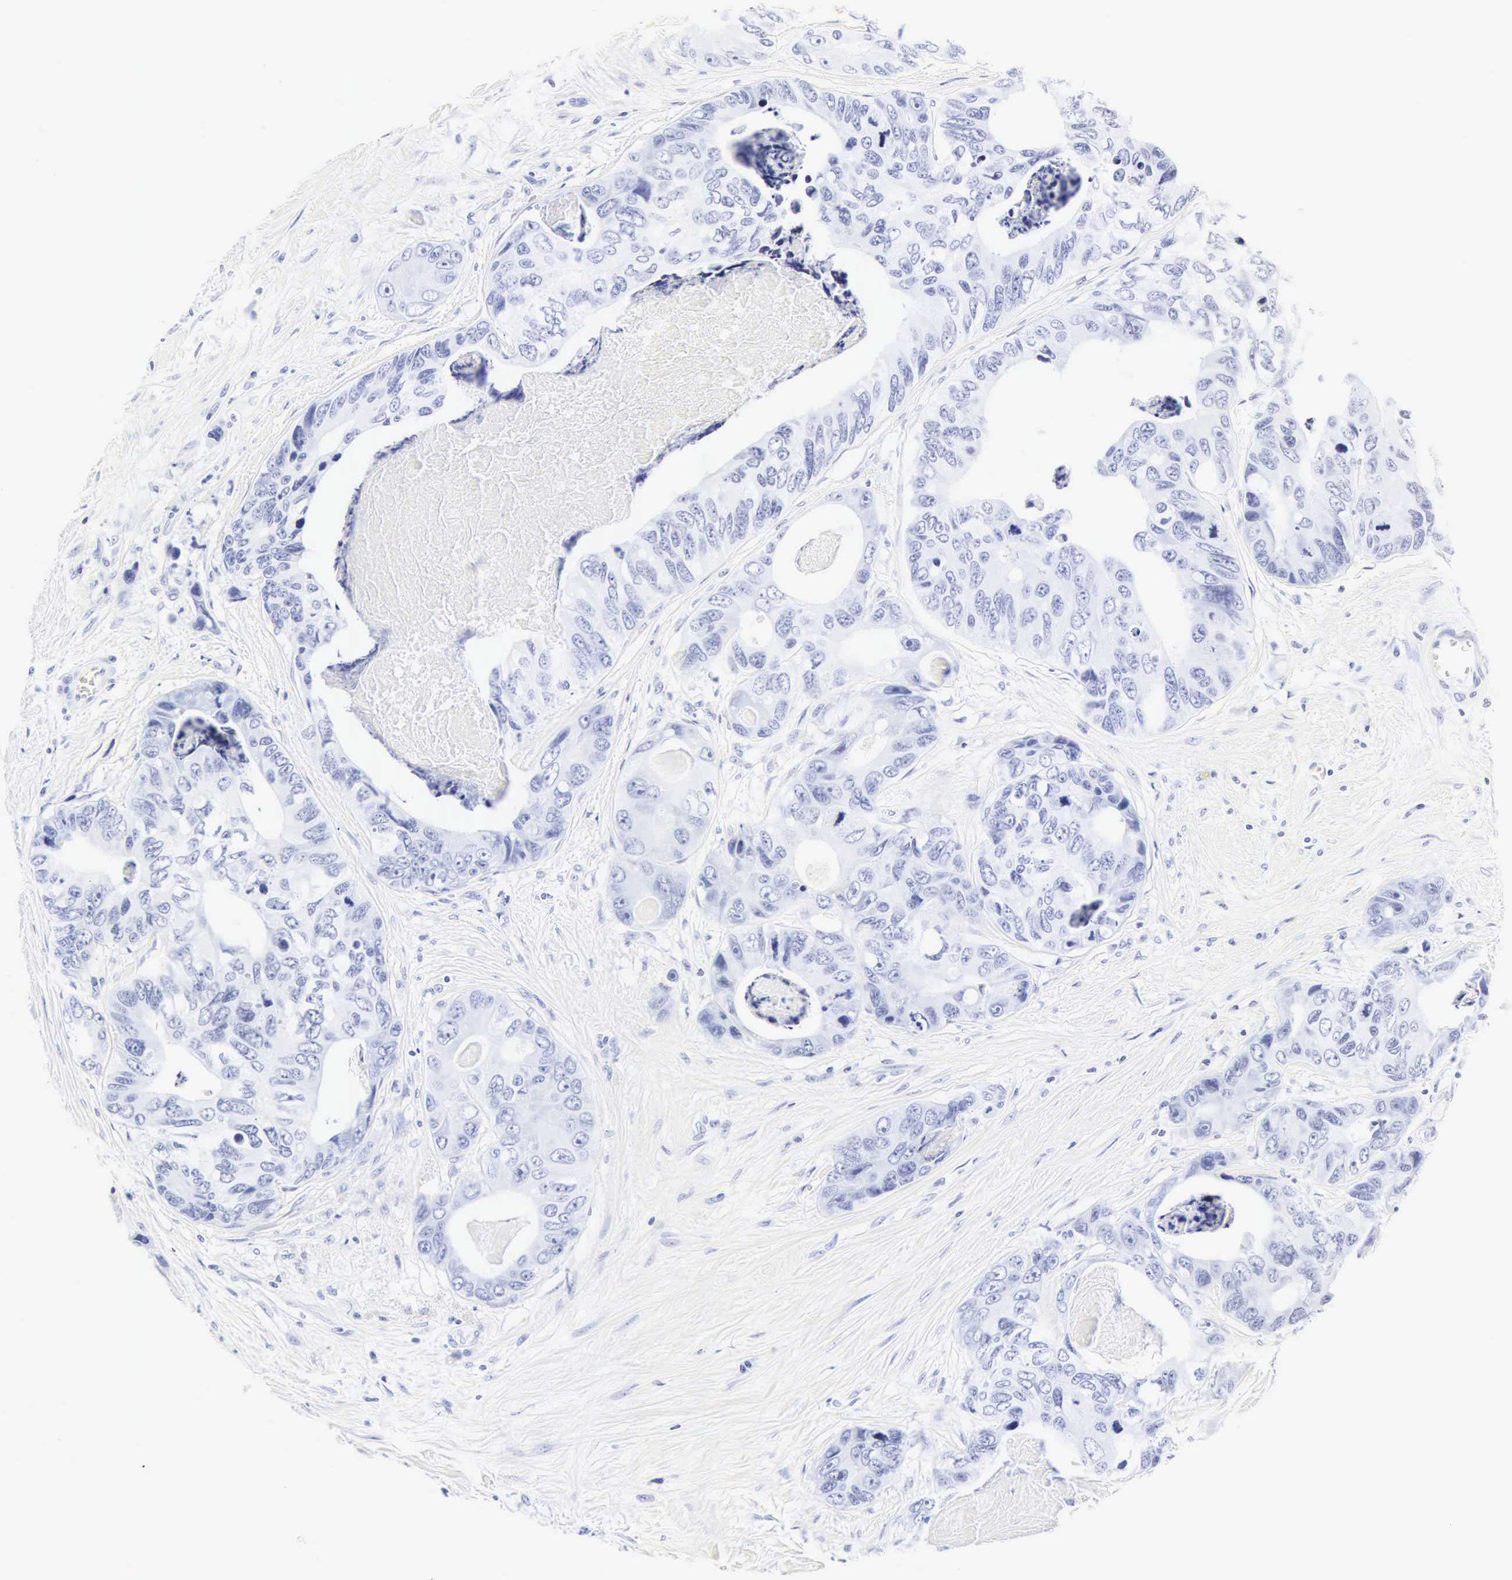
{"staining": {"intensity": "negative", "quantity": "none", "location": "none"}, "tissue": "colorectal cancer", "cell_type": "Tumor cells", "image_type": "cancer", "snomed": [{"axis": "morphology", "description": "Adenocarcinoma, NOS"}, {"axis": "topography", "description": "Colon"}], "caption": "Tumor cells are negative for protein expression in human colorectal adenocarcinoma.", "gene": "CGB3", "patient": {"sex": "female", "age": 86}}